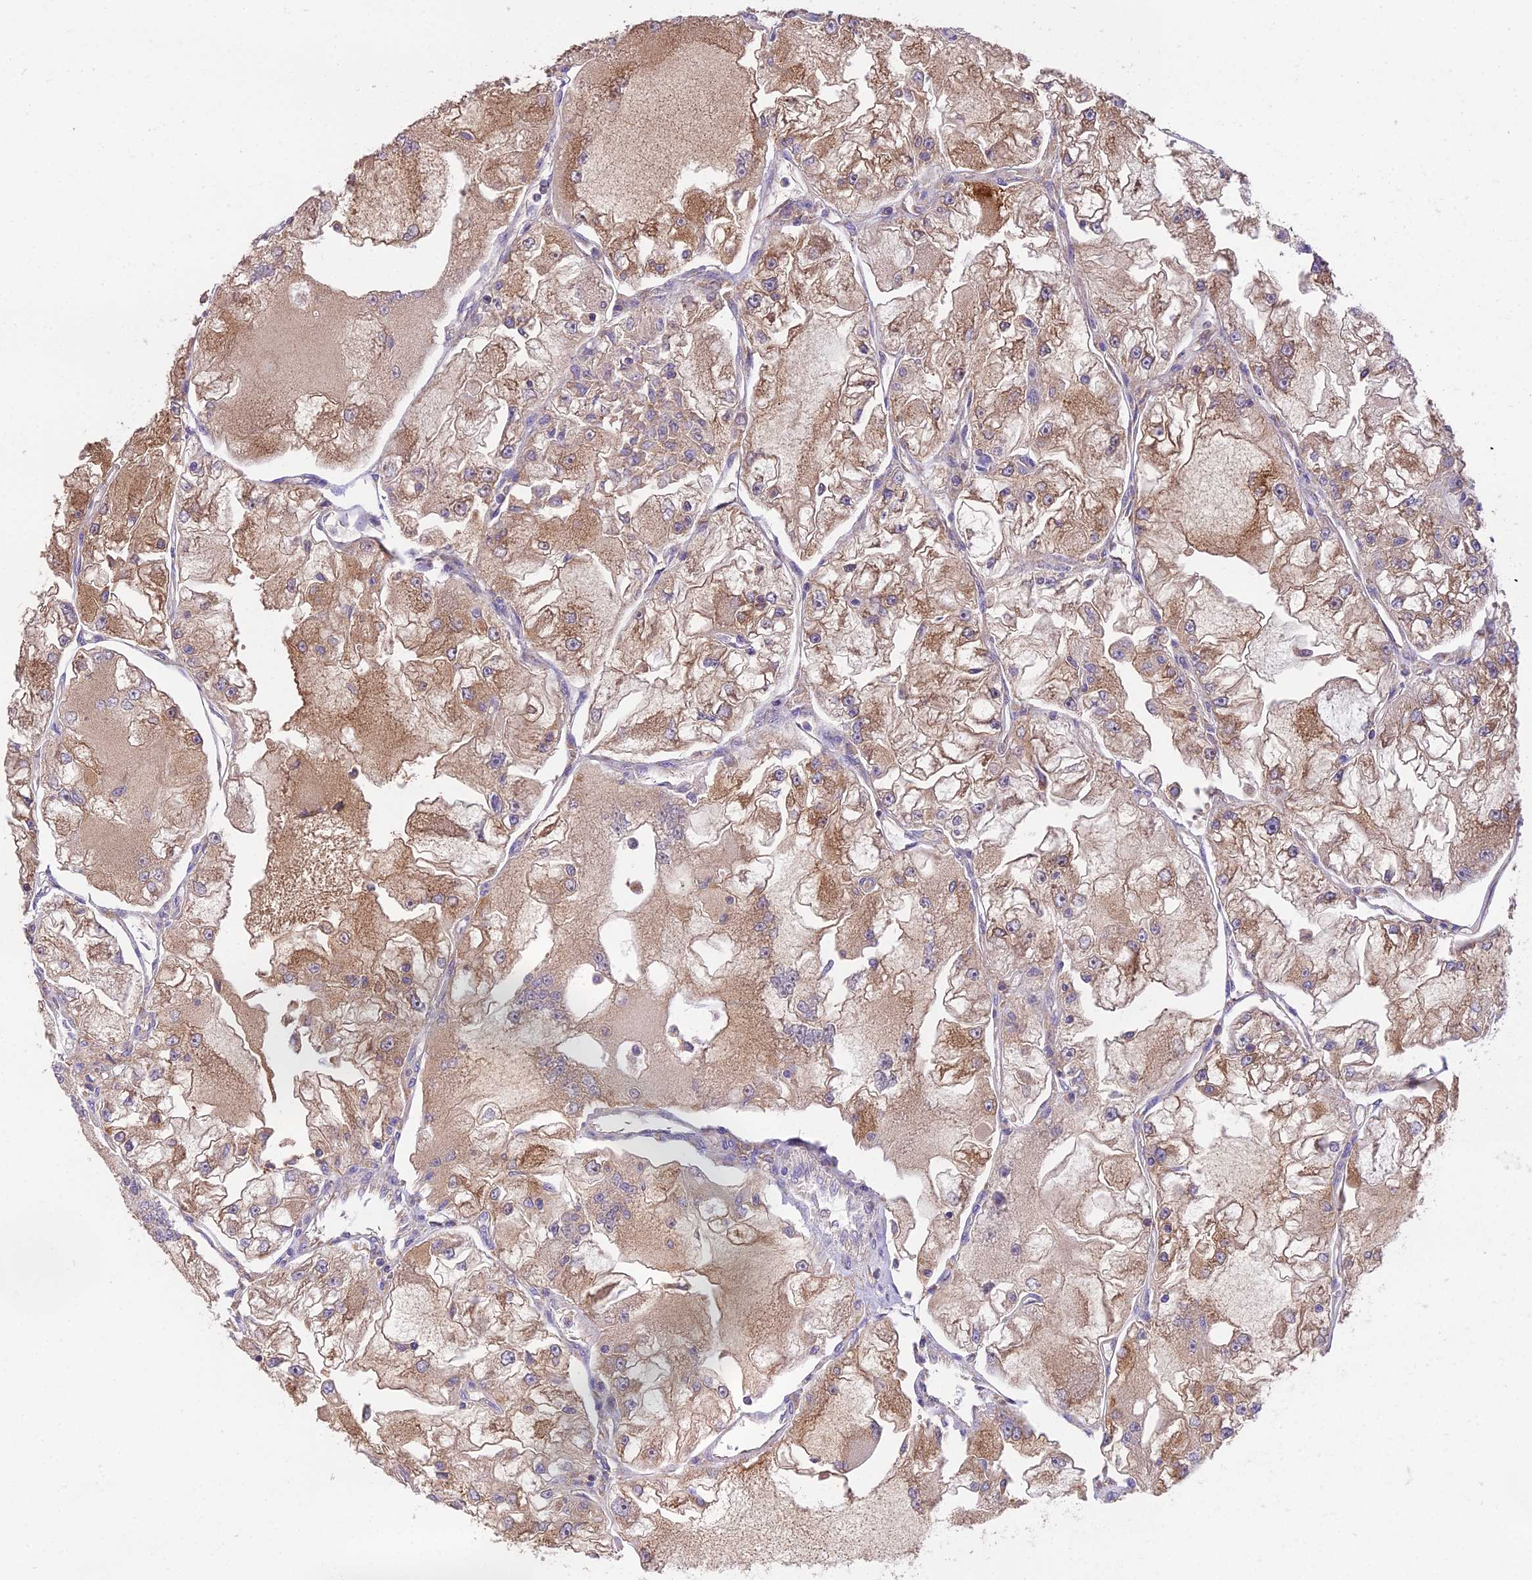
{"staining": {"intensity": "moderate", "quantity": ">75%", "location": "cytoplasmic/membranous"}, "tissue": "renal cancer", "cell_type": "Tumor cells", "image_type": "cancer", "snomed": [{"axis": "morphology", "description": "Adenocarcinoma, NOS"}, {"axis": "topography", "description": "Kidney"}], "caption": "Protein staining demonstrates moderate cytoplasmic/membranous staining in about >75% of tumor cells in adenocarcinoma (renal). (DAB (3,3'-diaminobenzidine) = brown stain, brightfield microscopy at high magnification).", "gene": "BLOC1S4", "patient": {"sex": "female", "age": 72}}